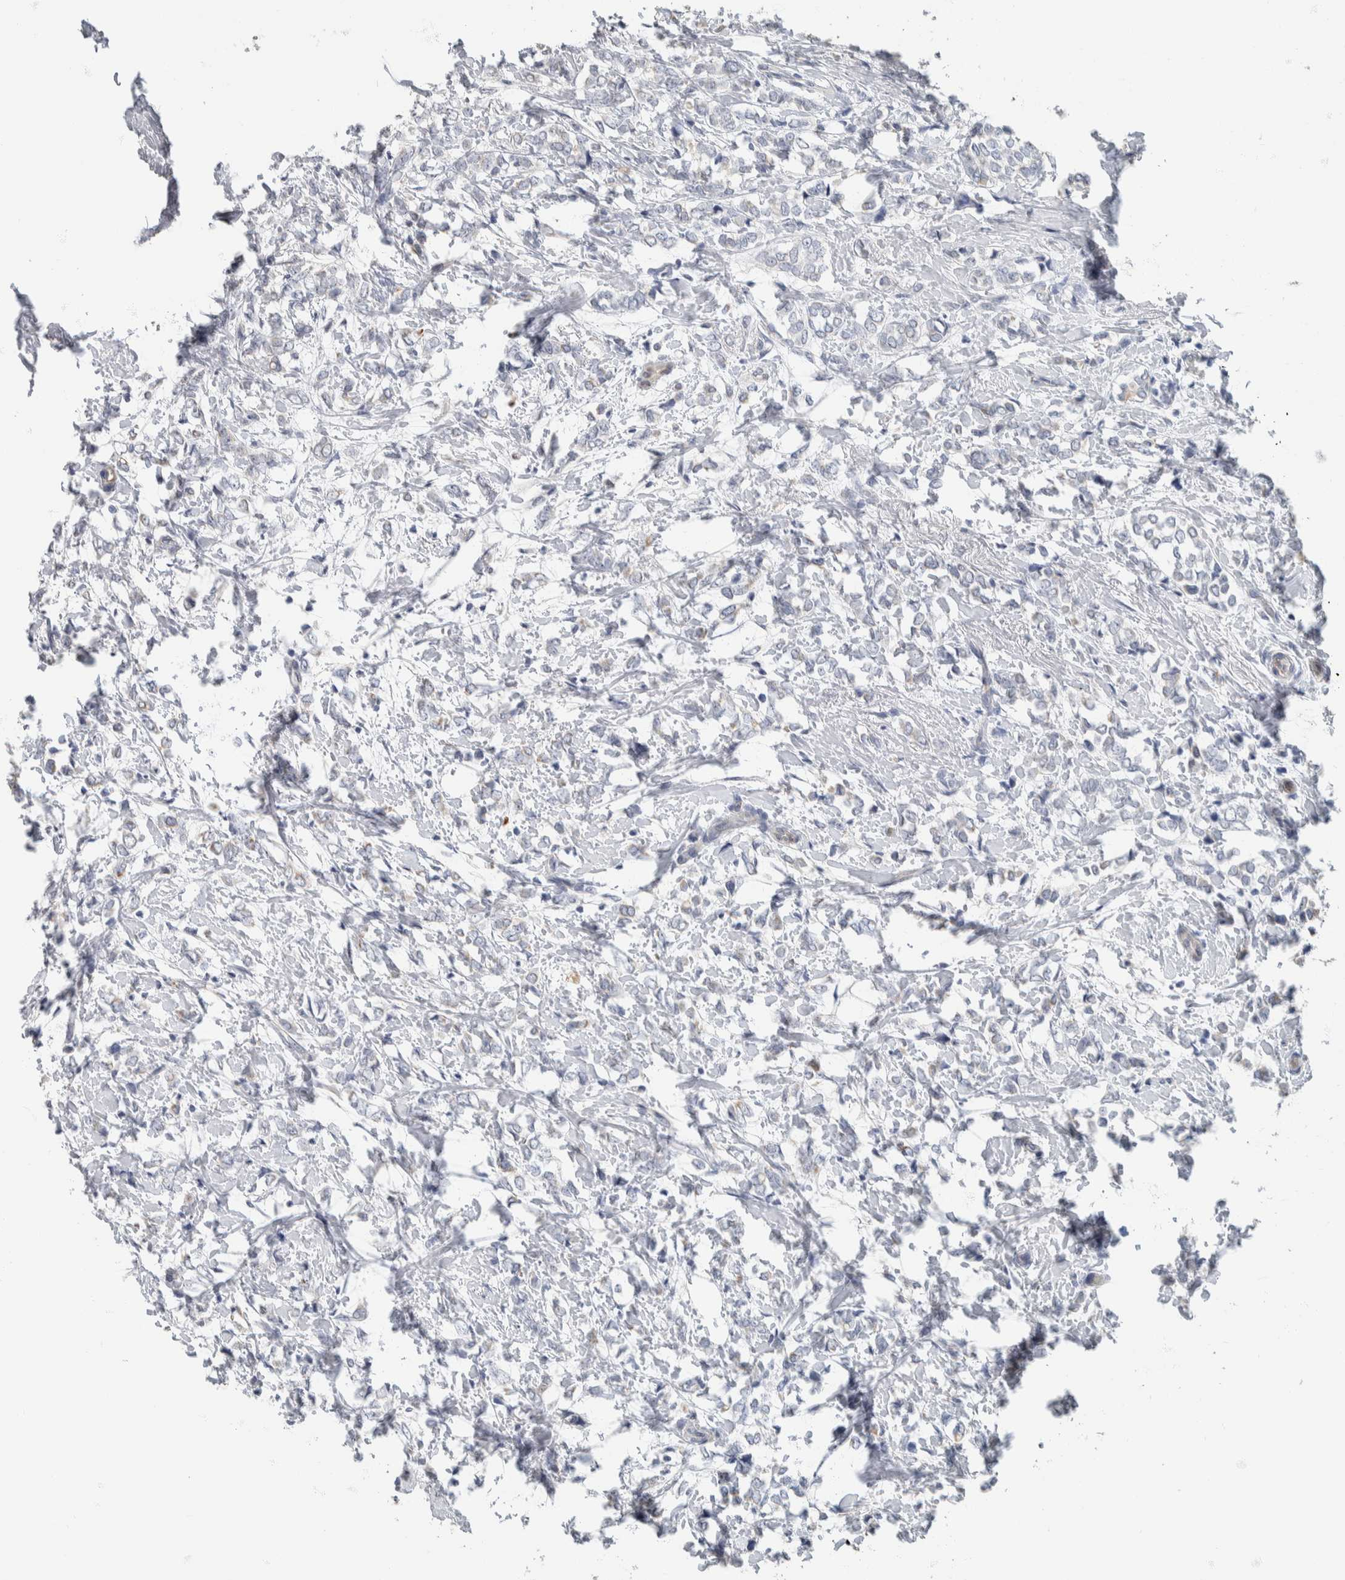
{"staining": {"intensity": "negative", "quantity": "none", "location": "none"}, "tissue": "breast cancer", "cell_type": "Tumor cells", "image_type": "cancer", "snomed": [{"axis": "morphology", "description": "Normal tissue, NOS"}, {"axis": "morphology", "description": "Lobular carcinoma"}, {"axis": "topography", "description": "Breast"}], "caption": "High power microscopy histopathology image of an immunohistochemistry image of breast lobular carcinoma, revealing no significant staining in tumor cells.", "gene": "NEFM", "patient": {"sex": "female", "age": 47}}